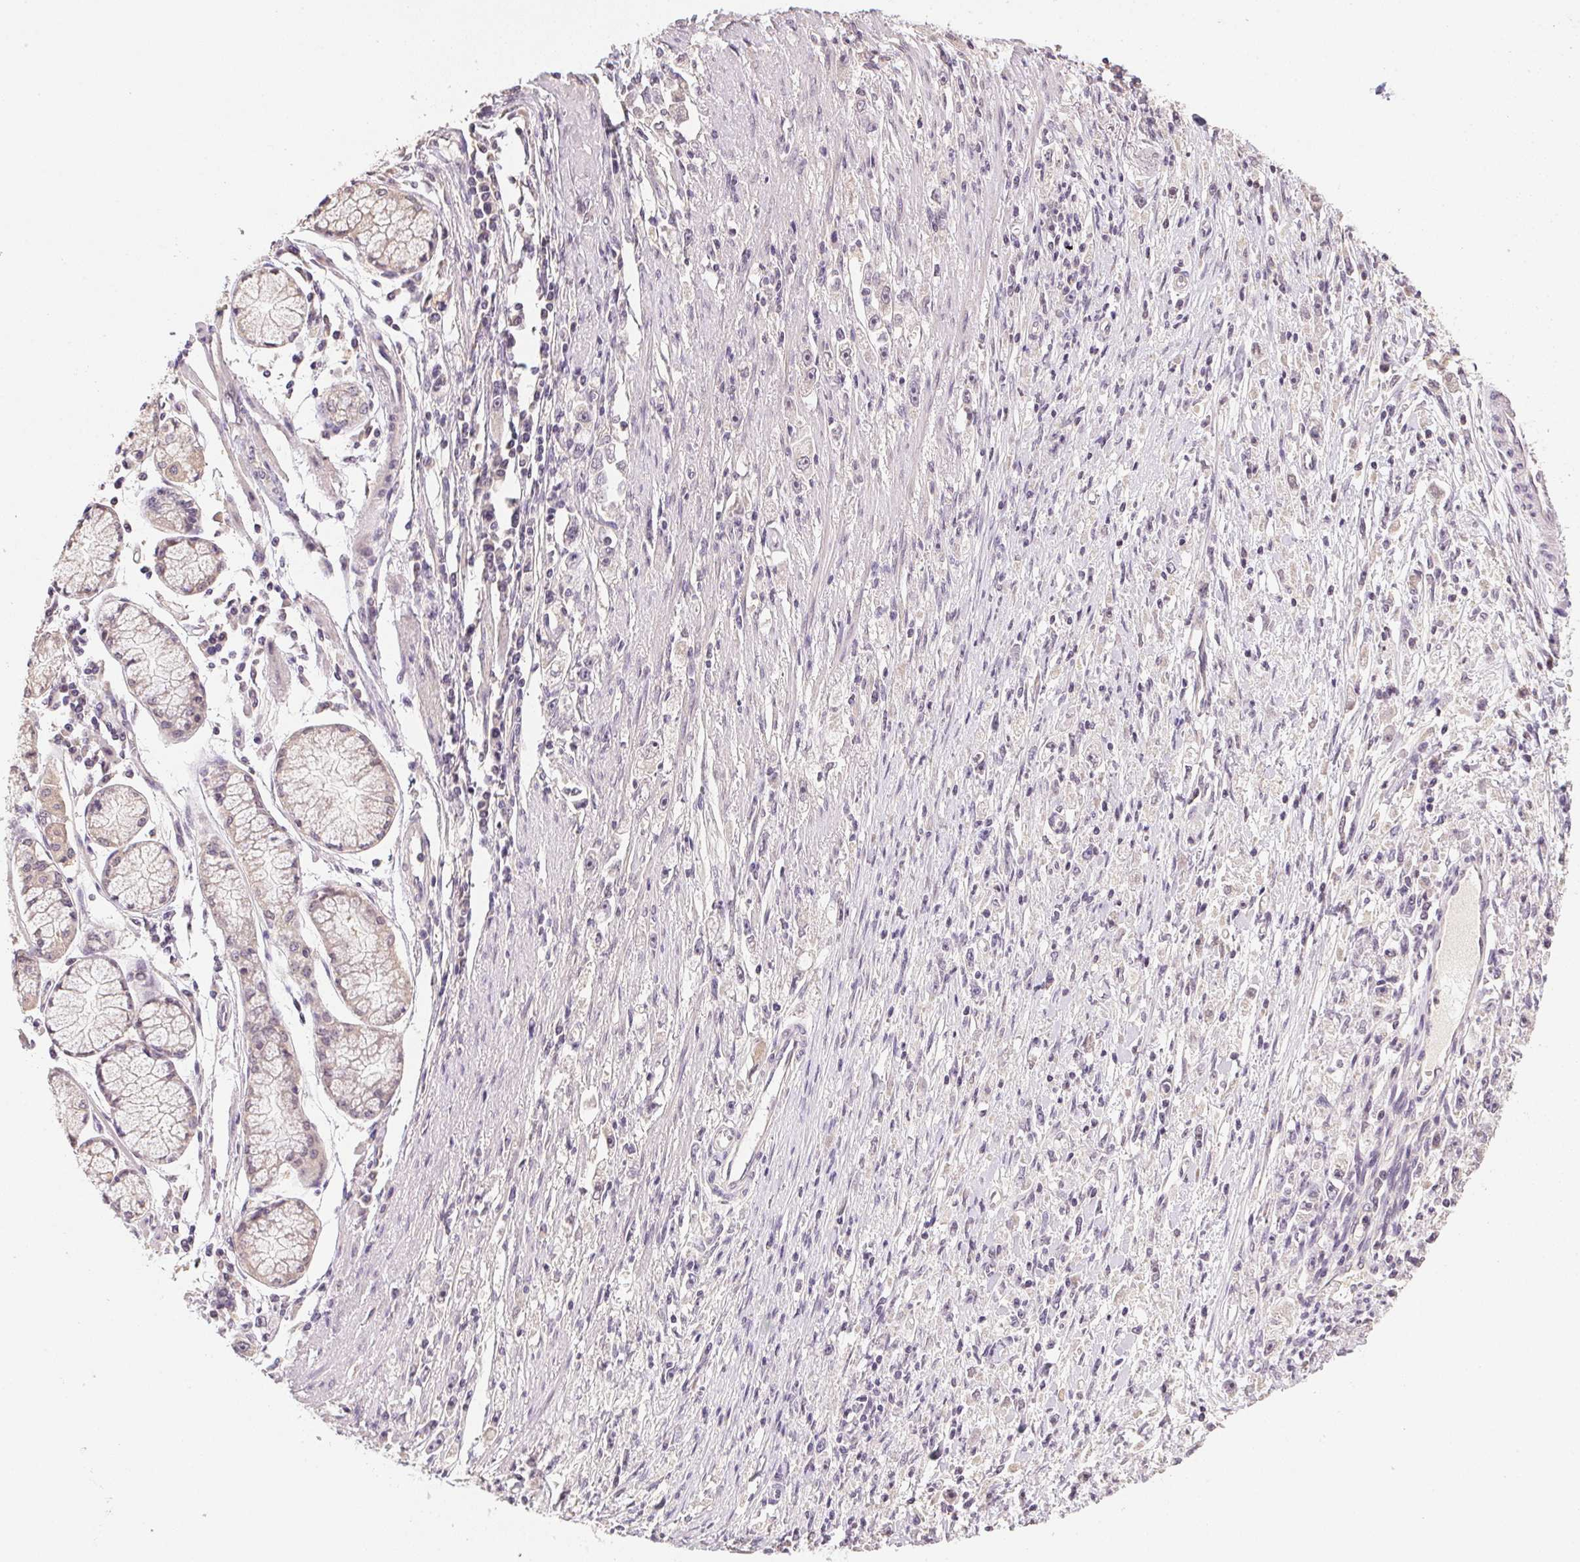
{"staining": {"intensity": "negative", "quantity": "none", "location": "none"}, "tissue": "stomach cancer", "cell_type": "Tumor cells", "image_type": "cancer", "snomed": [{"axis": "morphology", "description": "Adenocarcinoma, NOS"}, {"axis": "topography", "description": "Stomach"}], "caption": "Immunohistochemistry (IHC) of stomach cancer shows no staining in tumor cells.", "gene": "ALDH8A1", "patient": {"sex": "female", "age": 59}}